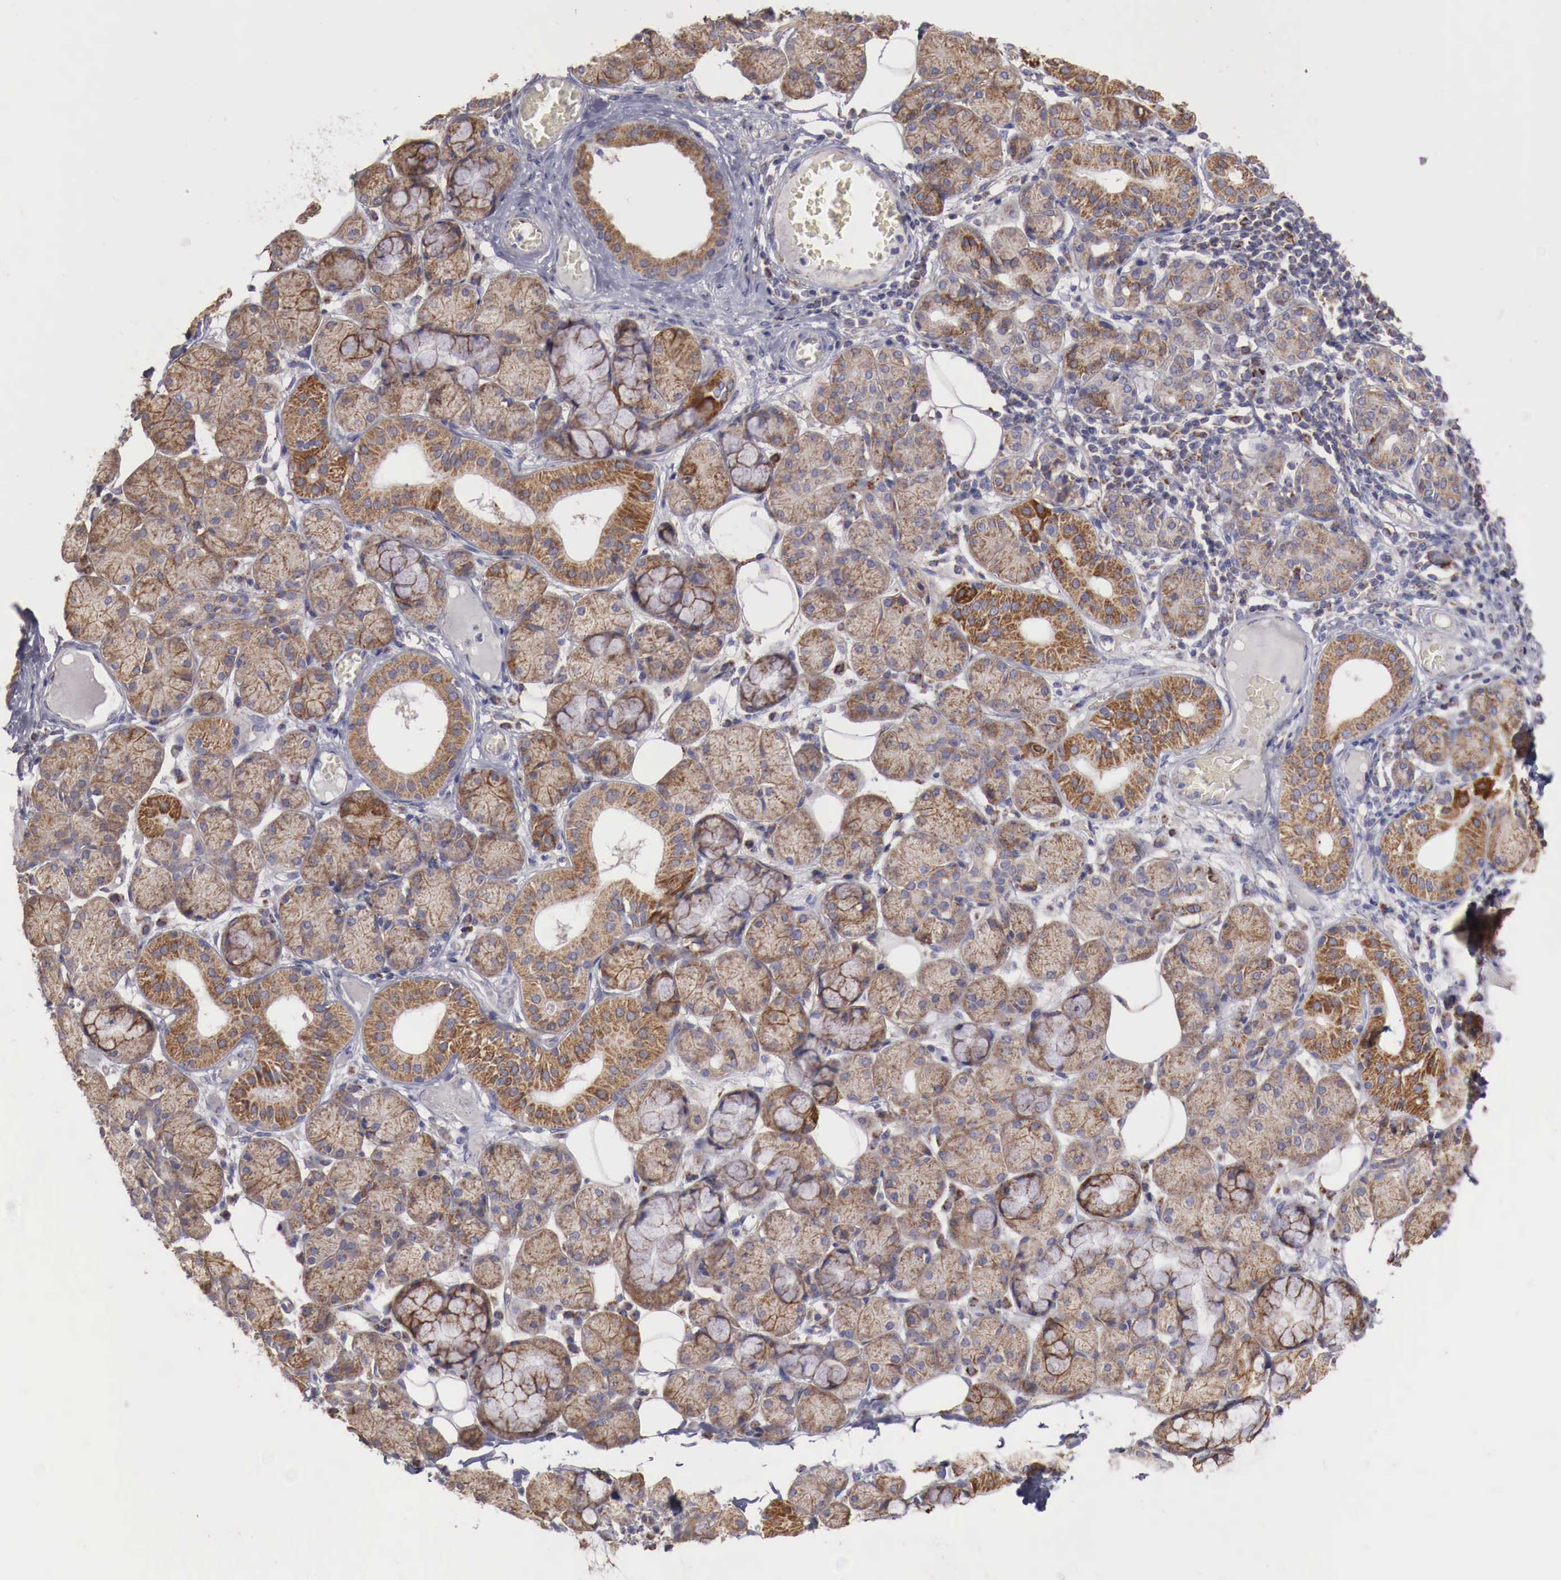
{"staining": {"intensity": "moderate", "quantity": ">75%", "location": "cytoplasmic/membranous"}, "tissue": "salivary gland", "cell_type": "Glandular cells", "image_type": "normal", "snomed": [{"axis": "morphology", "description": "Normal tissue, NOS"}, {"axis": "topography", "description": "Salivary gland"}], "caption": "Immunohistochemical staining of benign human salivary gland shows moderate cytoplasmic/membranous protein expression in approximately >75% of glandular cells. The protein is stained brown, and the nuclei are stained in blue (DAB (3,3'-diaminobenzidine) IHC with brightfield microscopy, high magnification).", "gene": "XPNPEP3", "patient": {"sex": "male", "age": 54}}